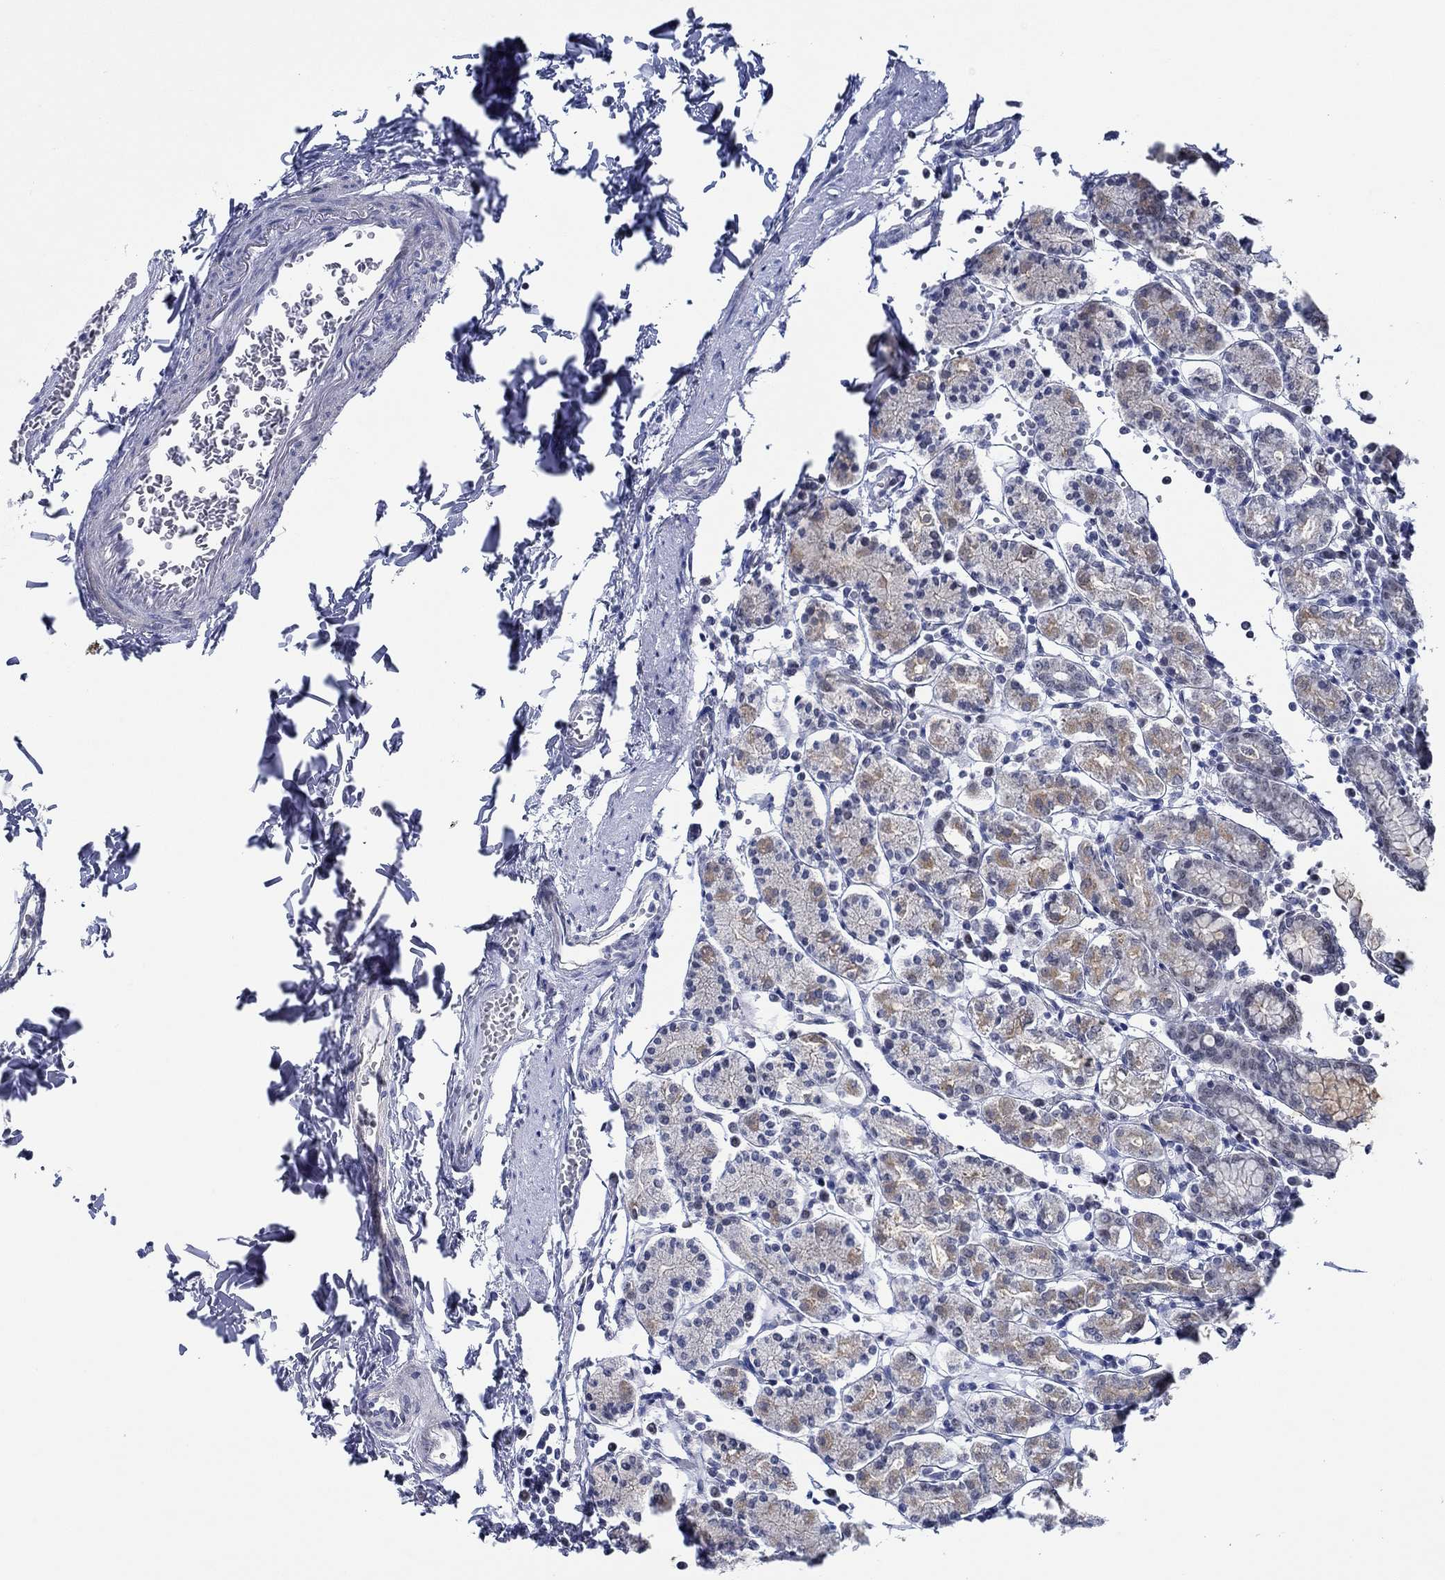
{"staining": {"intensity": "weak", "quantity": "<25%", "location": "cytoplasmic/membranous"}, "tissue": "stomach", "cell_type": "Glandular cells", "image_type": "normal", "snomed": [{"axis": "morphology", "description": "Normal tissue, NOS"}, {"axis": "topography", "description": "Stomach, upper"}, {"axis": "topography", "description": "Stomach"}], "caption": "Immunohistochemistry image of normal stomach stained for a protein (brown), which exhibits no staining in glandular cells.", "gene": "SLC34A1", "patient": {"sex": "male", "age": 62}}